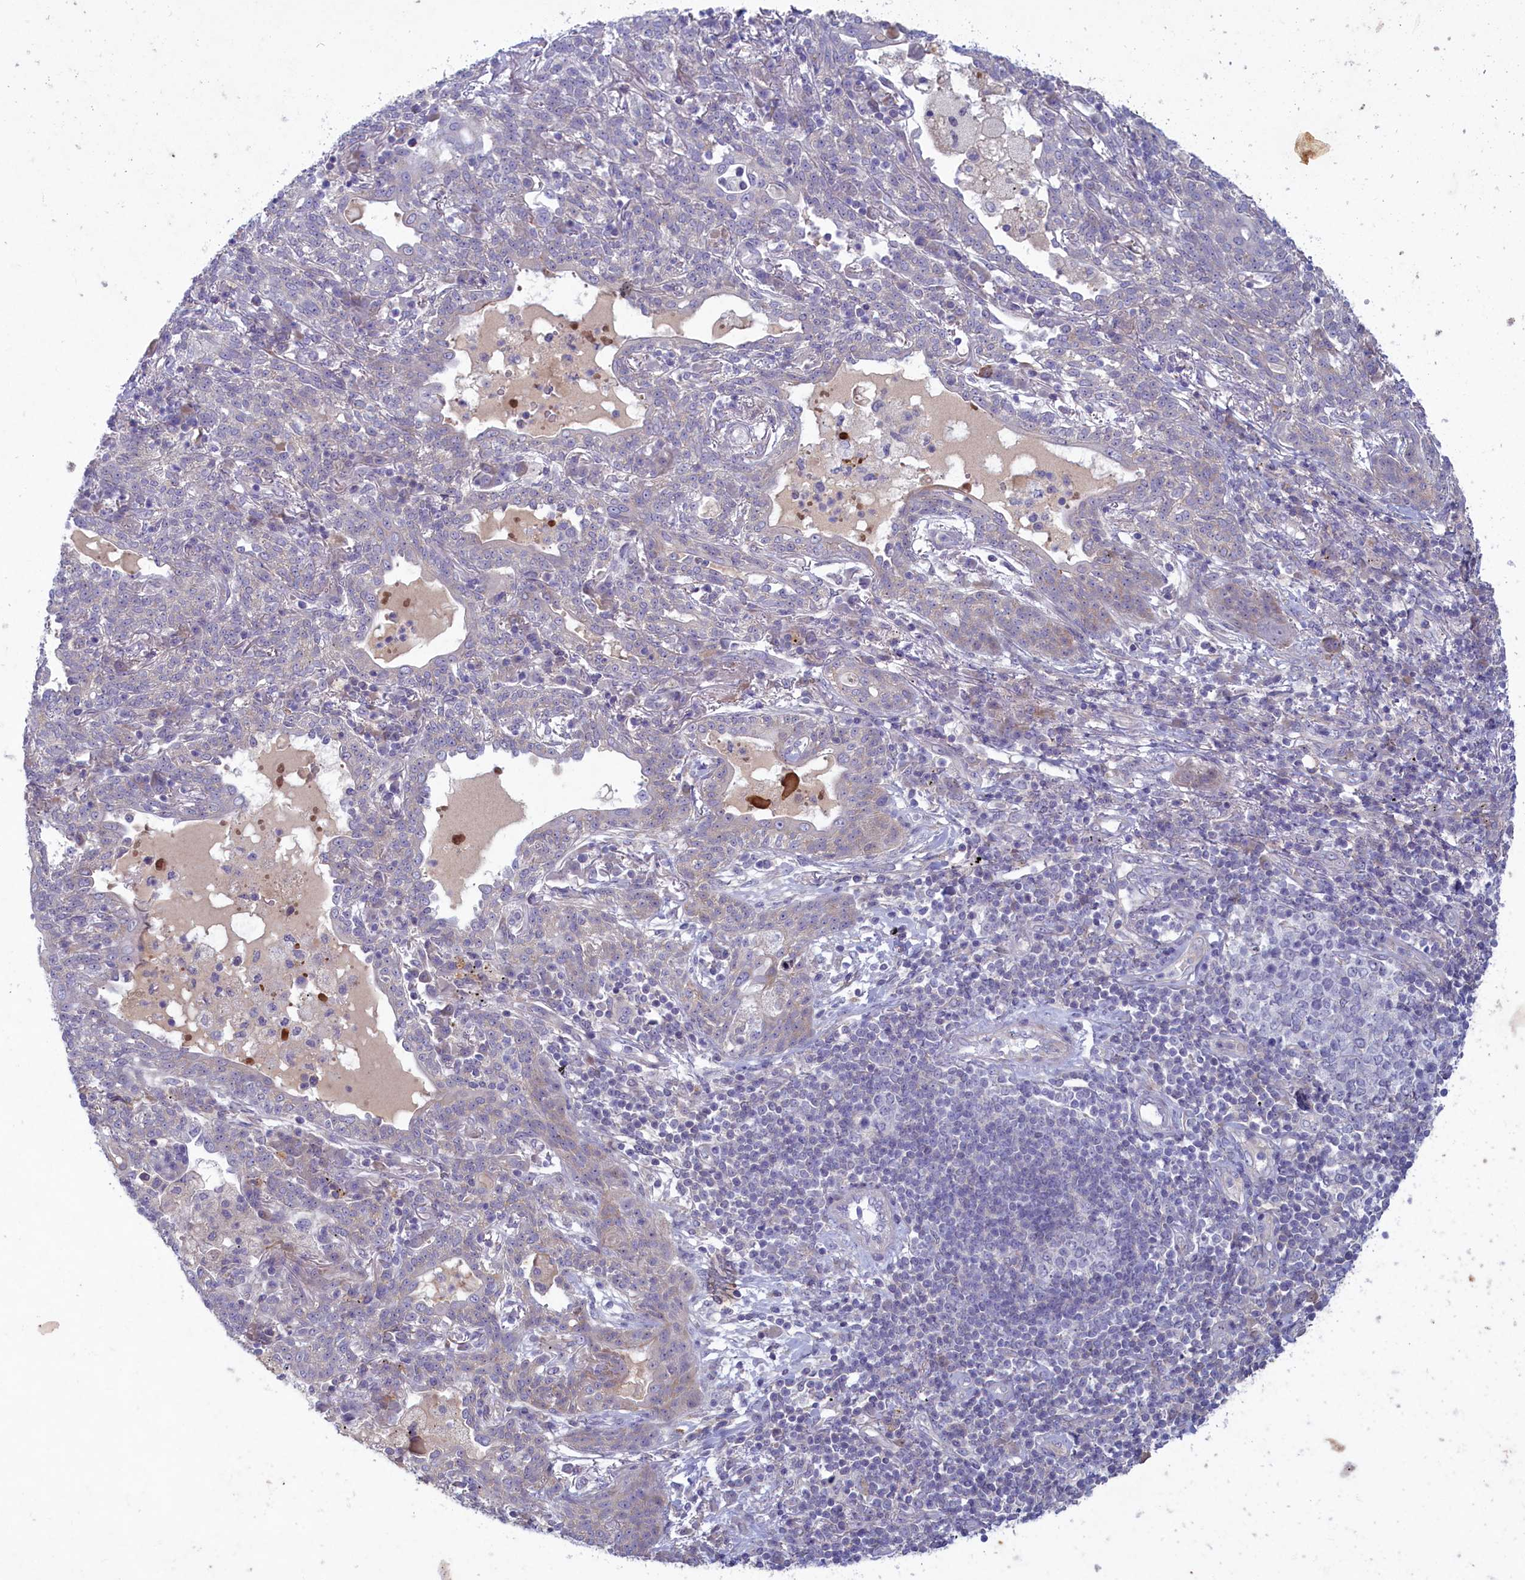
{"staining": {"intensity": "negative", "quantity": "none", "location": "none"}, "tissue": "lung cancer", "cell_type": "Tumor cells", "image_type": "cancer", "snomed": [{"axis": "morphology", "description": "Squamous cell carcinoma, NOS"}, {"axis": "topography", "description": "Lung"}], "caption": "Tumor cells show no significant expression in lung cancer (squamous cell carcinoma).", "gene": "PLEKHG6", "patient": {"sex": "female", "age": 70}}